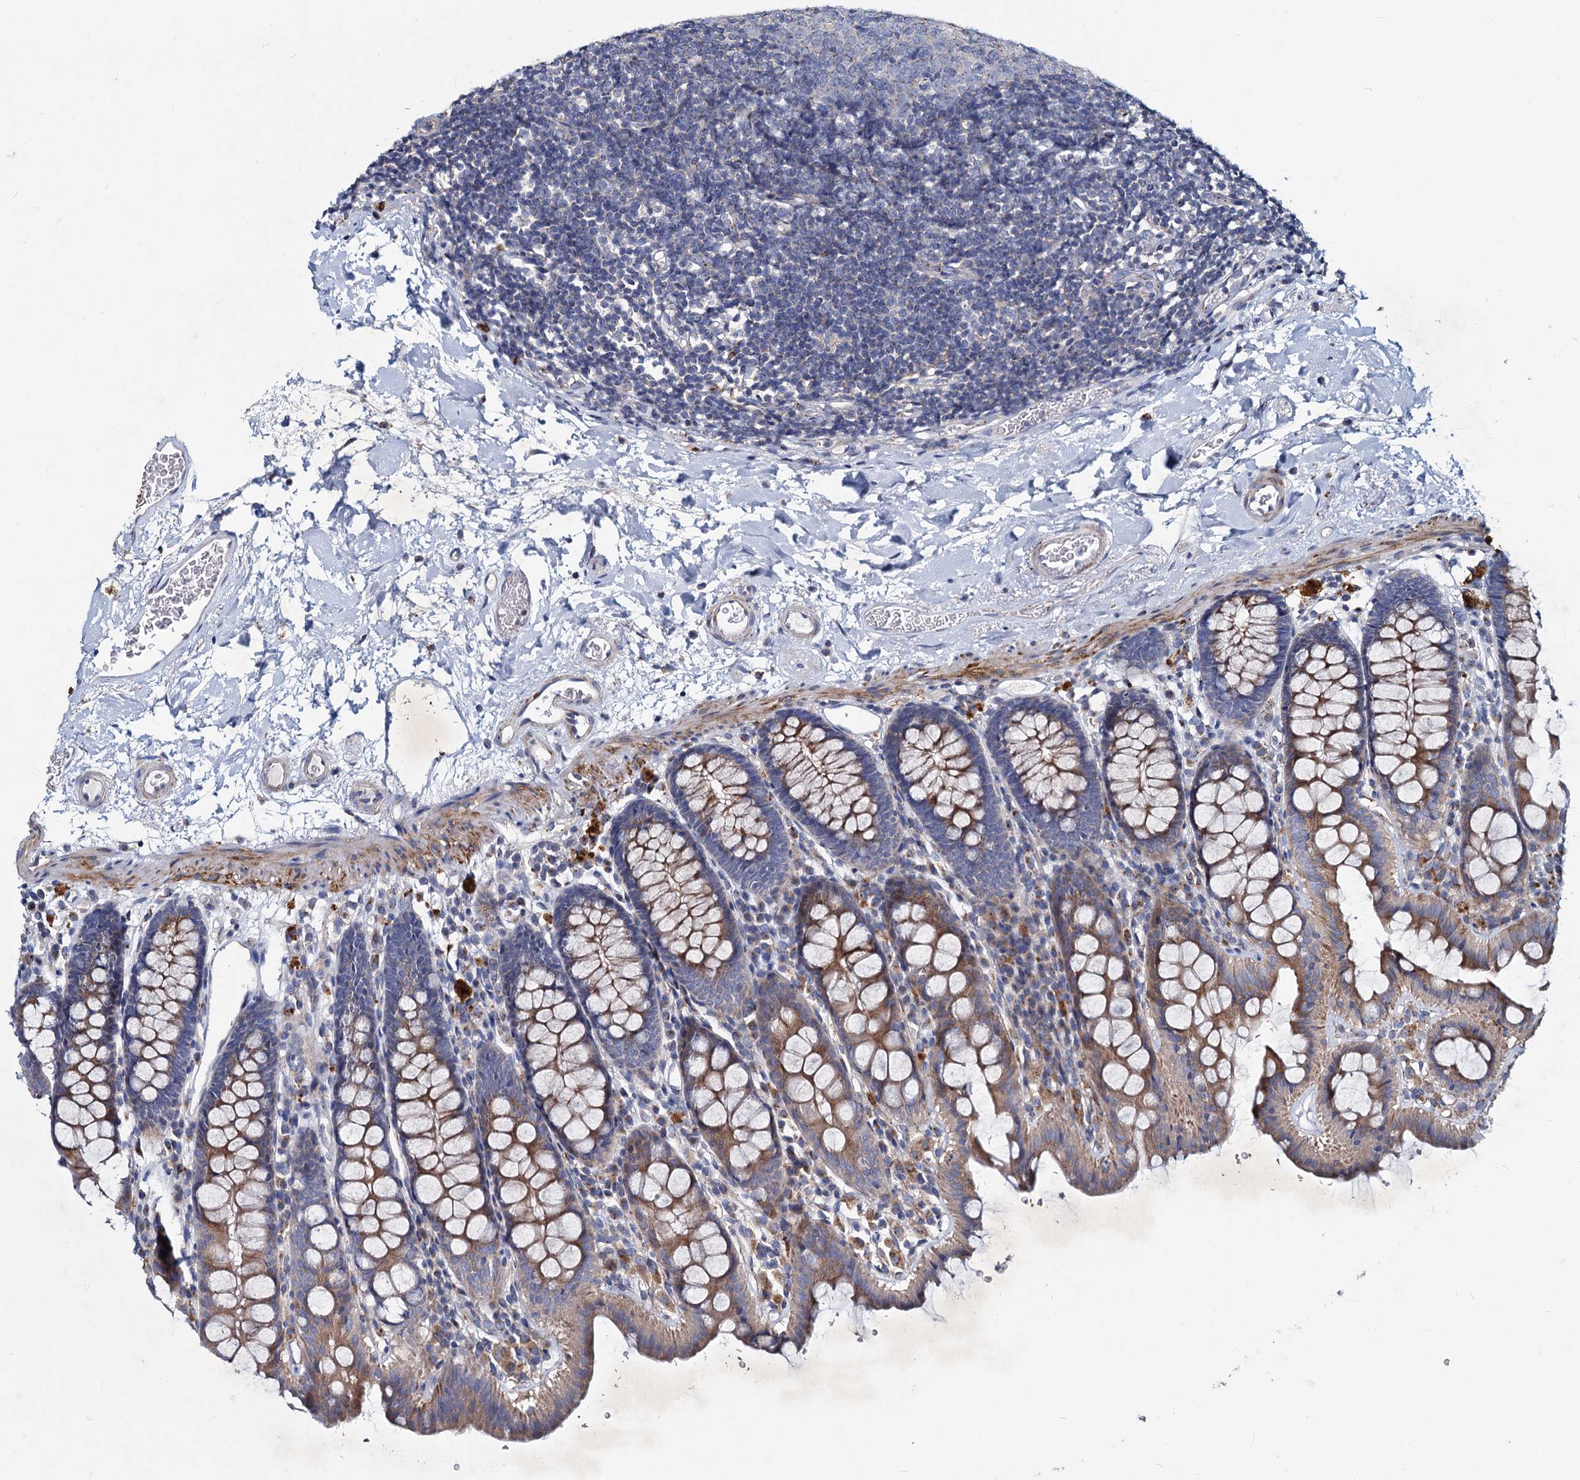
{"staining": {"intensity": "negative", "quantity": "none", "location": "none"}, "tissue": "colon", "cell_type": "Endothelial cells", "image_type": "normal", "snomed": [{"axis": "morphology", "description": "Normal tissue, NOS"}, {"axis": "topography", "description": "Colon"}], "caption": "Colon was stained to show a protein in brown. There is no significant expression in endothelial cells. The staining is performed using DAB brown chromogen with nuclei counter-stained in using hematoxylin.", "gene": "AGBL4", "patient": {"sex": "male", "age": 75}}